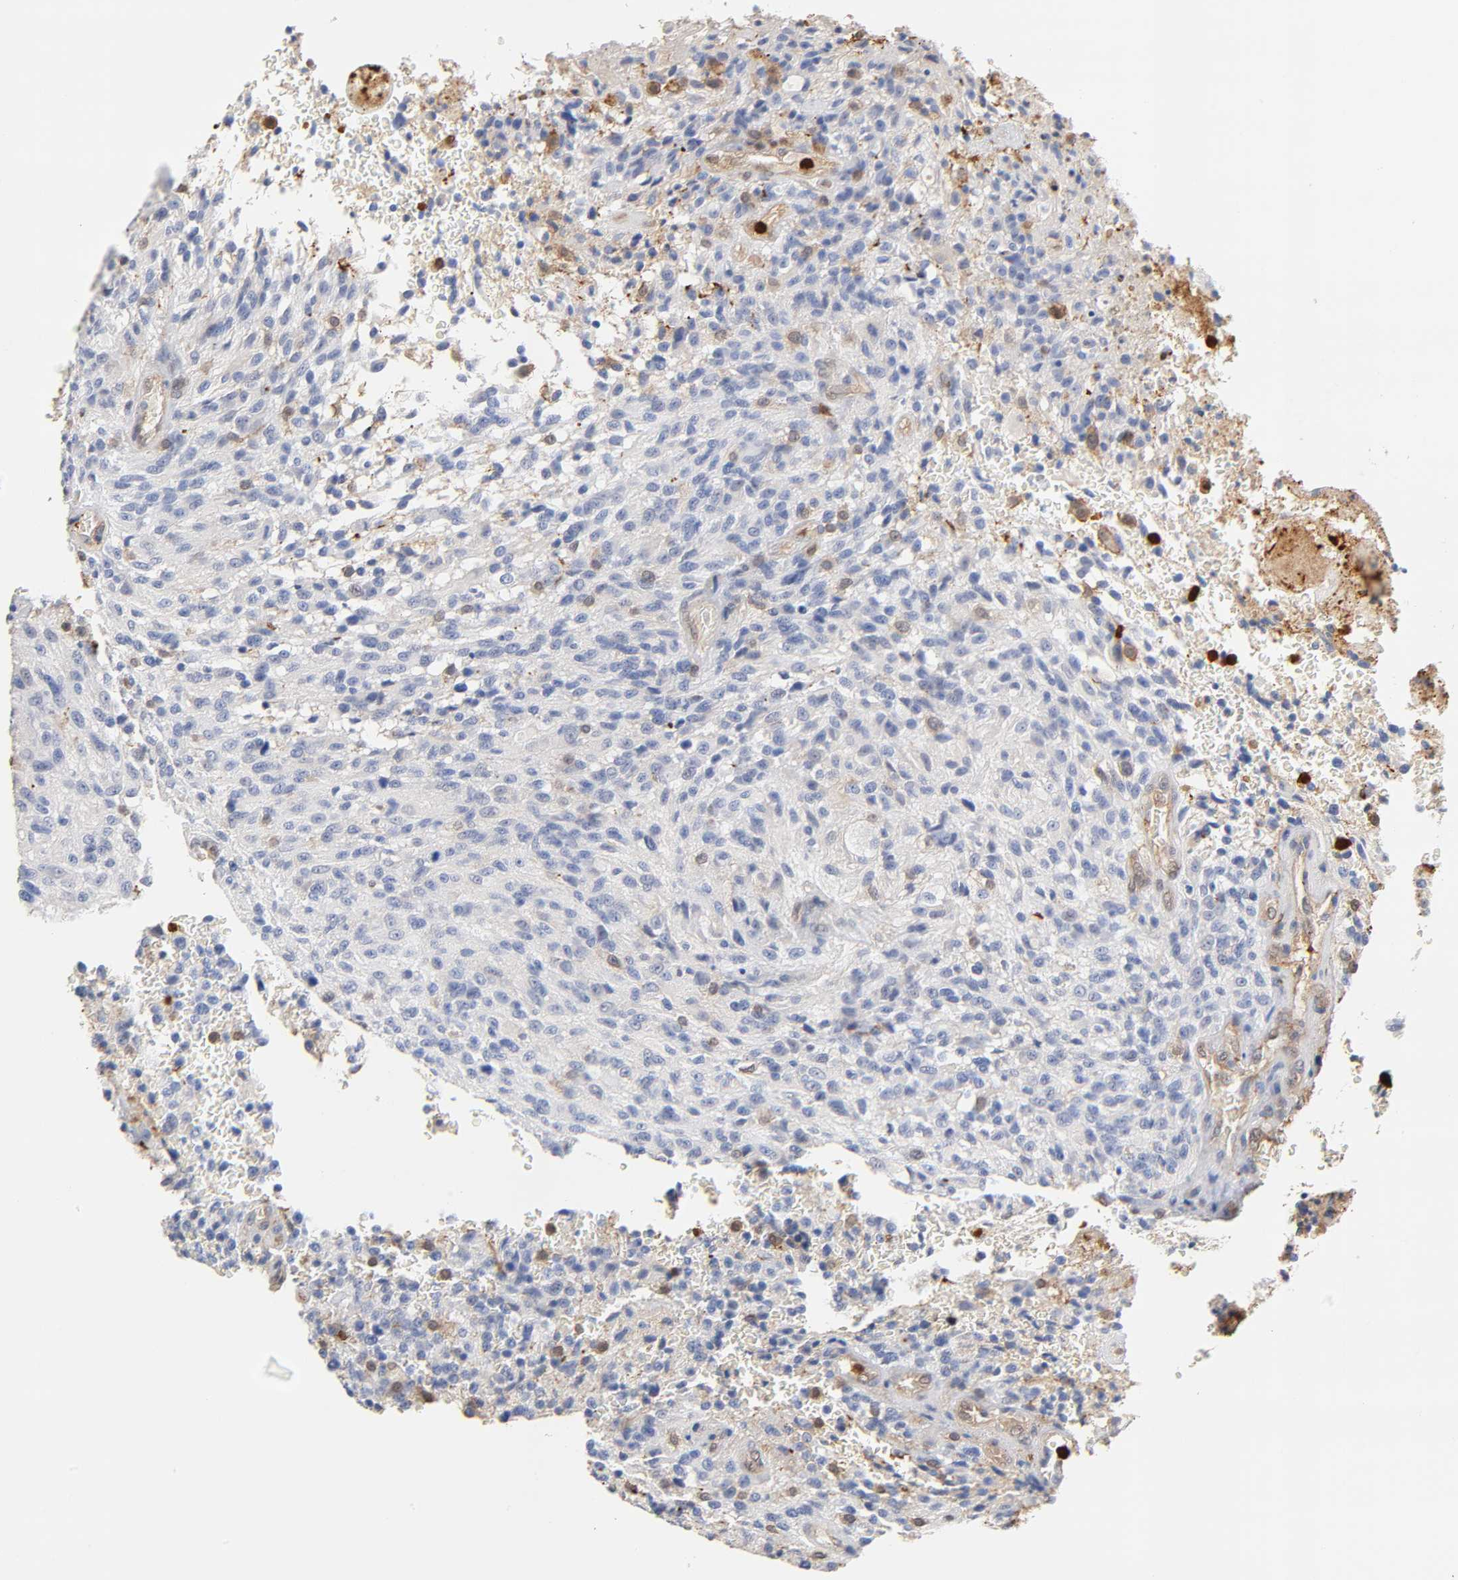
{"staining": {"intensity": "negative", "quantity": "none", "location": "none"}, "tissue": "glioma", "cell_type": "Tumor cells", "image_type": "cancer", "snomed": [{"axis": "morphology", "description": "Normal tissue, NOS"}, {"axis": "morphology", "description": "Glioma, malignant, High grade"}, {"axis": "topography", "description": "Cerebral cortex"}], "caption": "High magnification brightfield microscopy of high-grade glioma (malignant) stained with DAB (3,3'-diaminobenzidine) (brown) and counterstained with hematoxylin (blue): tumor cells show no significant positivity.", "gene": "ANXA11", "patient": {"sex": "male", "age": 56}}